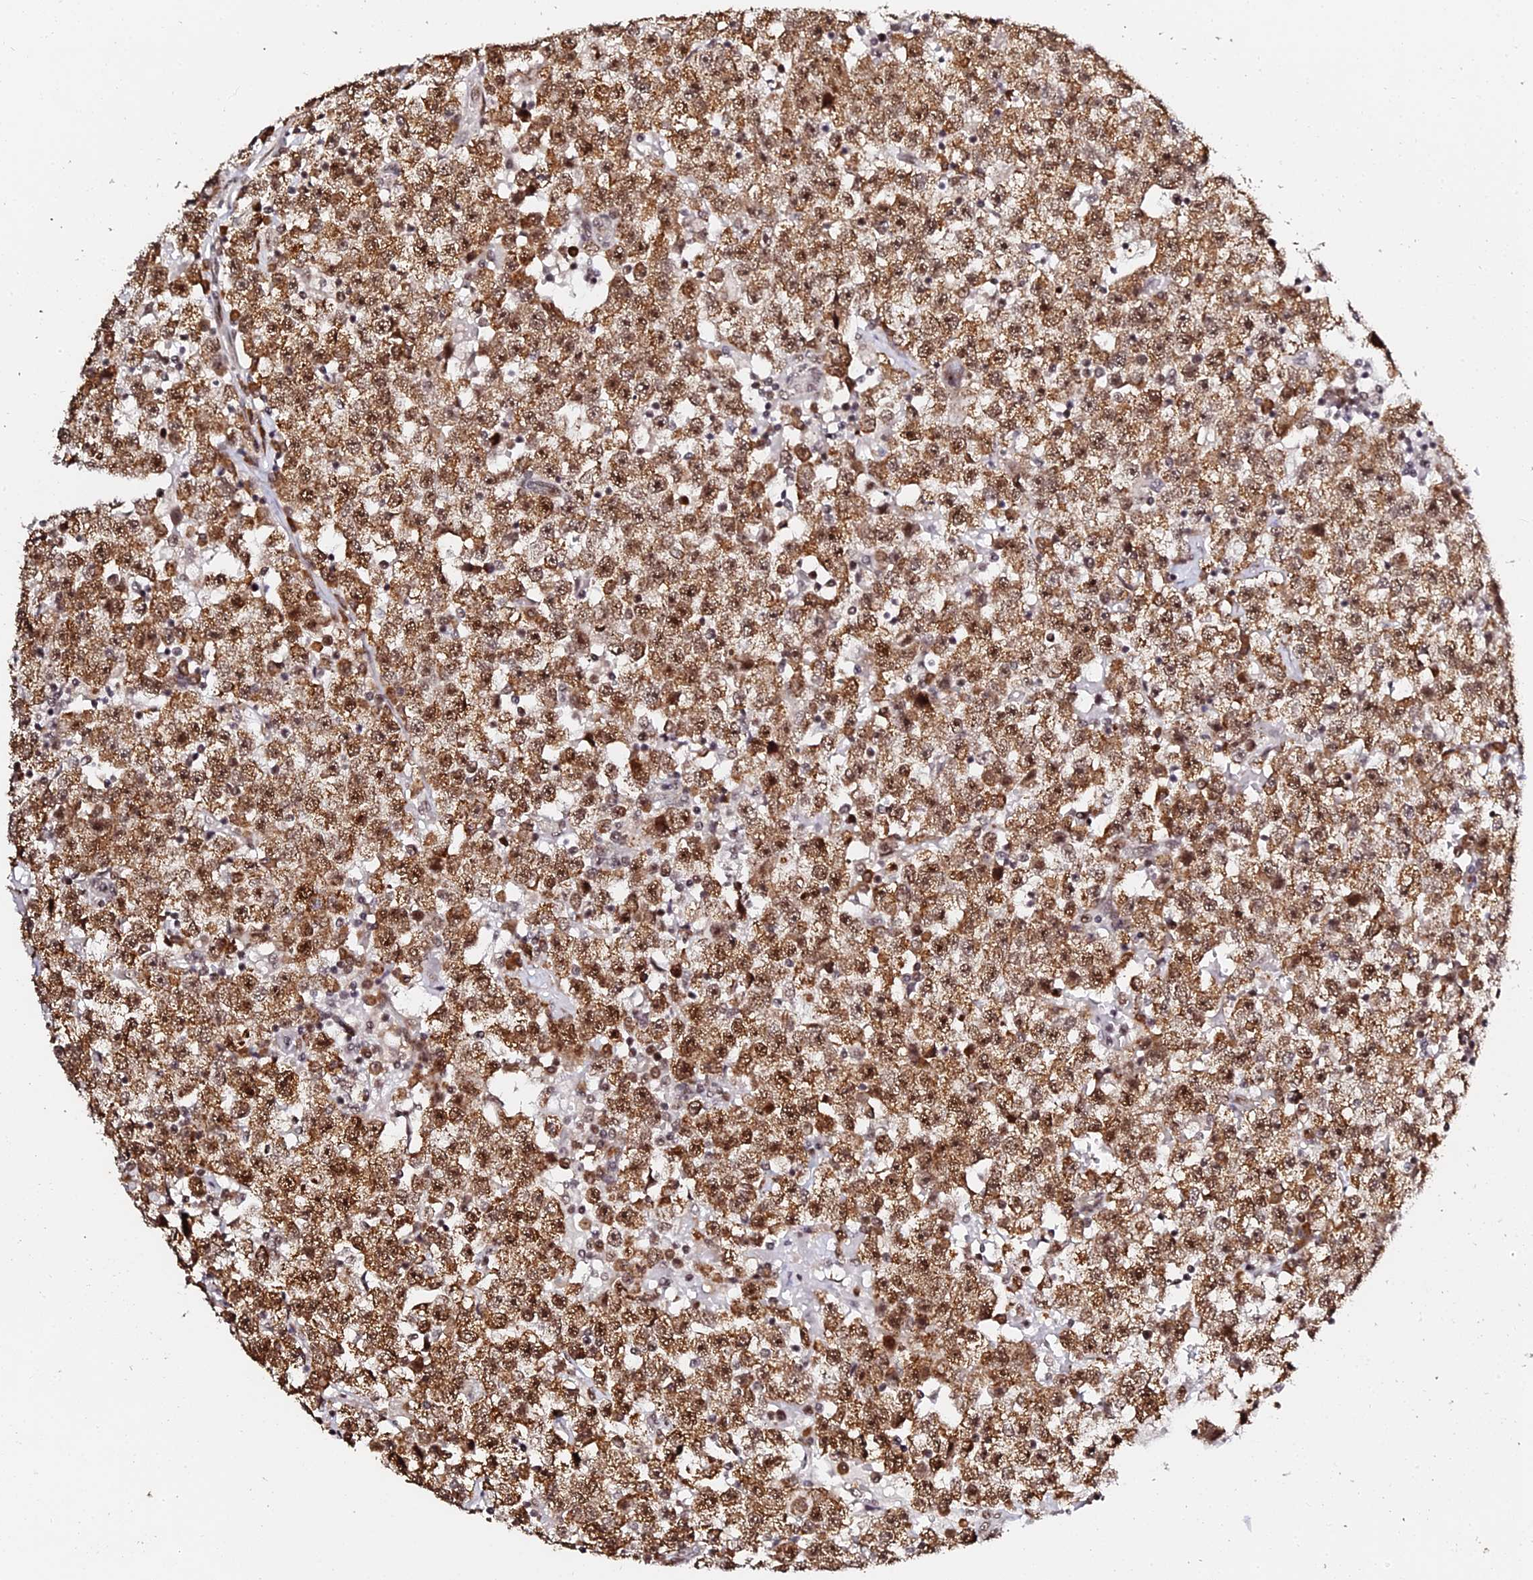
{"staining": {"intensity": "moderate", "quantity": ">75%", "location": "cytoplasmic/membranous,nuclear"}, "tissue": "testis cancer", "cell_type": "Tumor cells", "image_type": "cancer", "snomed": [{"axis": "morphology", "description": "Seminoma, NOS"}, {"axis": "topography", "description": "Testis"}], "caption": "A micrograph showing moderate cytoplasmic/membranous and nuclear expression in about >75% of tumor cells in testis cancer (seminoma), as visualized by brown immunohistochemical staining.", "gene": "MCRS1", "patient": {"sex": "male", "age": 22}}